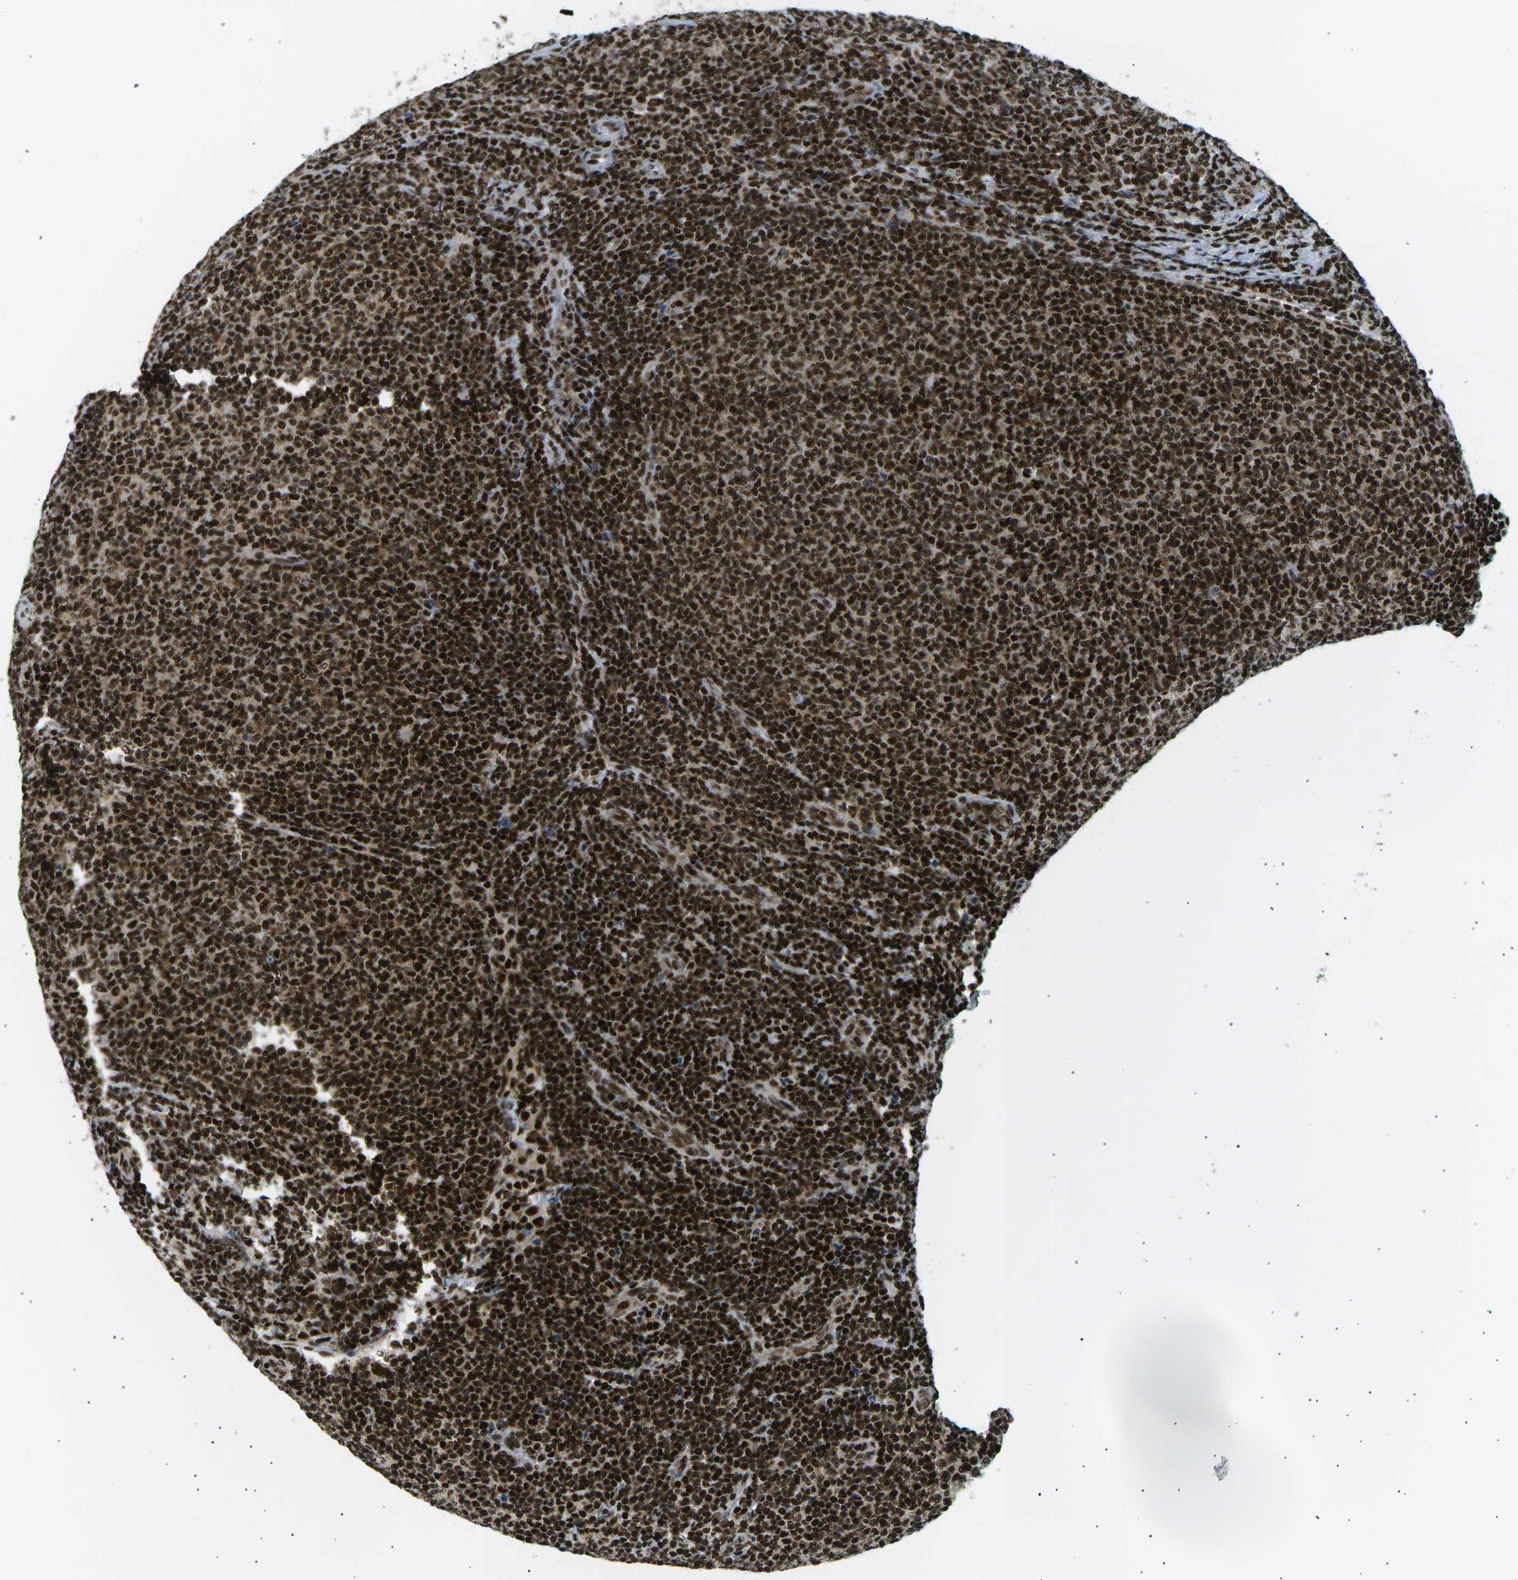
{"staining": {"intensity": "strong", "quantity": ">75%", "location": "cytoplasmic/membranous,nuclear"}, "tissue": "lymphoma", "cell_type": "Tumor cells", "image_type": "cancer", "snomed": [{"axis": "morphology", "description": "Malignant lymphoma, non-Hodgkin's type, Low grade"}, {"axis": "topography", "description": "Lymph node"}], "caption": "Human lymphoma stained with a protein marker displays strong staining in tumor cells.", "gene": "RPA2", "patient": {"sex": "male", "age": 66}}